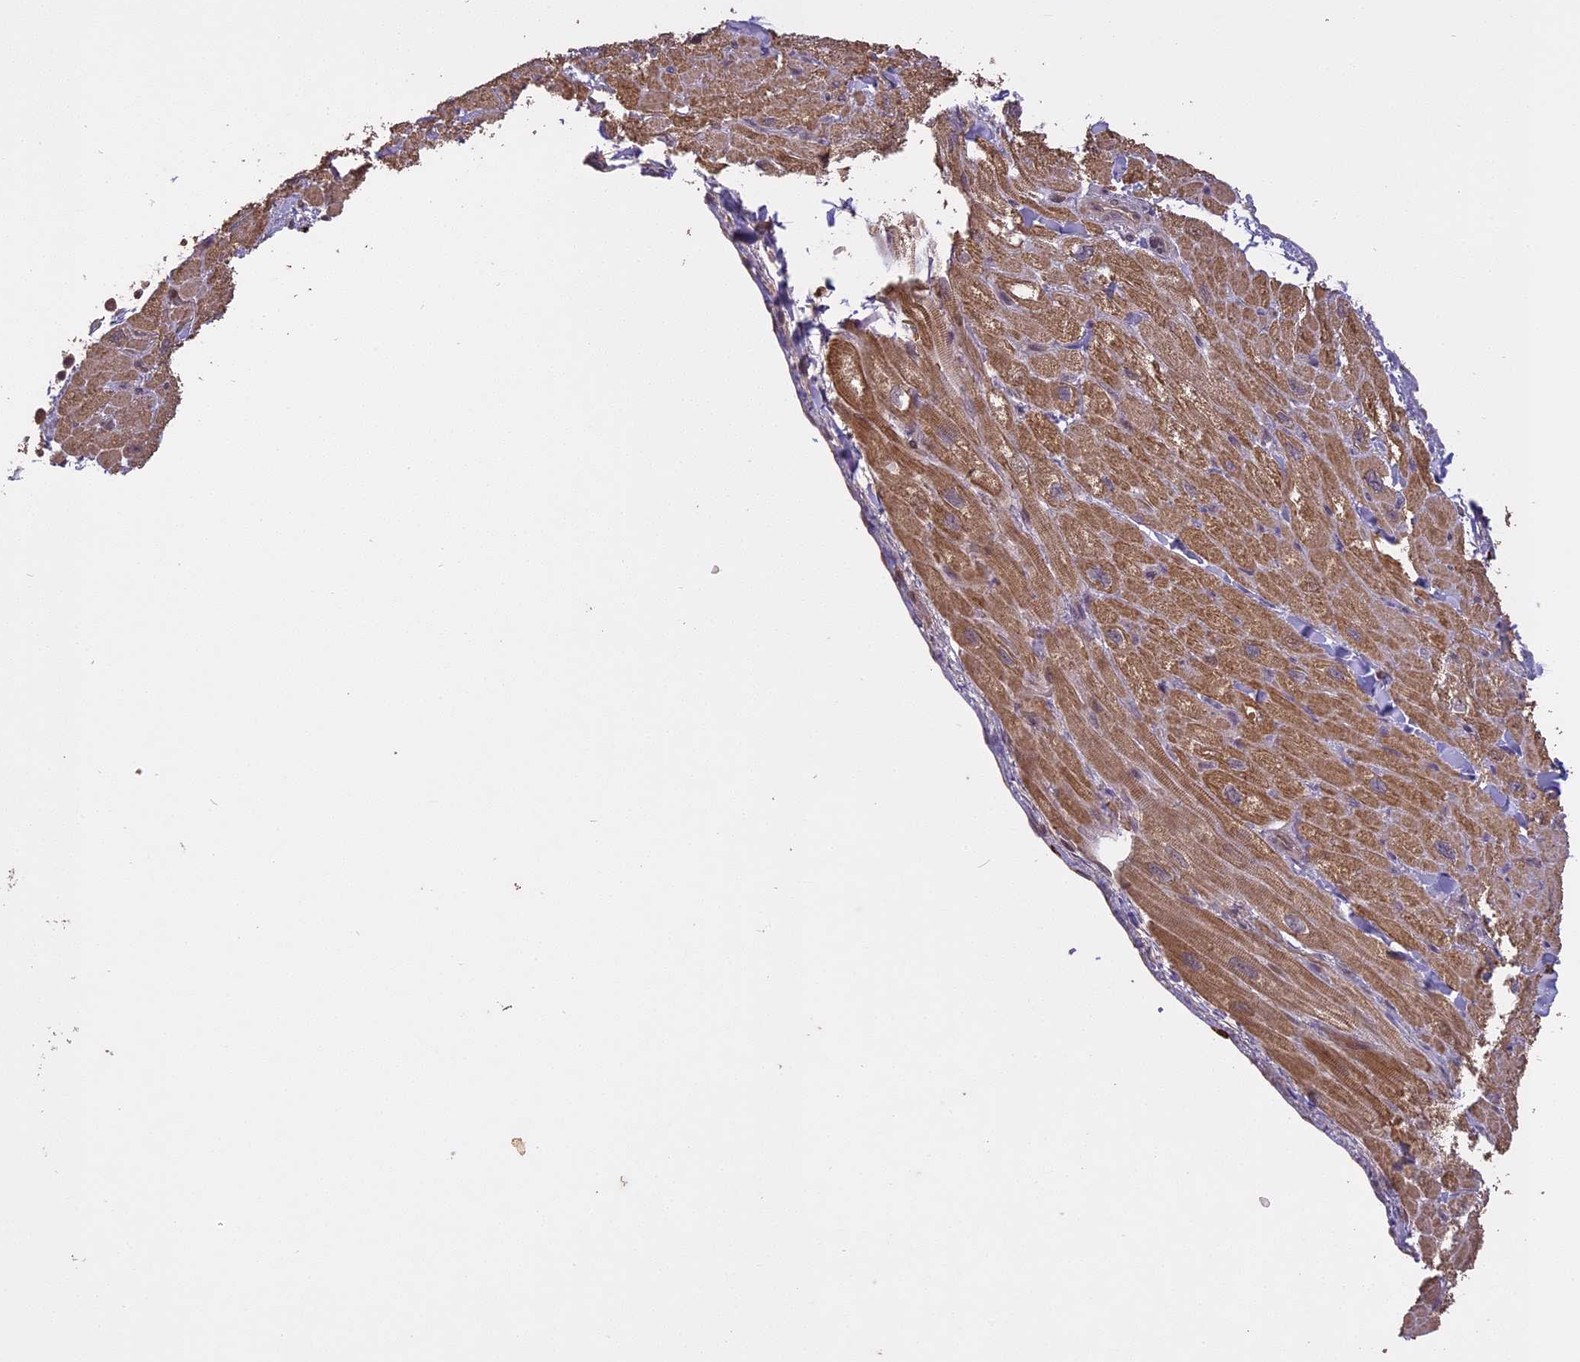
{"staining": {"intensity": "moderate", "quantity": "<25%", "location": "cytoplasmic/membranous"}, "tissue": "heart muscle", "cell_type": "Cardiomyocytes", "image_type": "normal", "snomed": [{"axis": "morphology", "description": "Normal tissue, NOS"}, {"axis": "topography", "description": "Heart"}], "caption": "An image of human heart muscle stained for a protein demonstrates moderate cytoplasmic/membranous brown staining in cardiomyocytes. (IHC, brightfield microscopy, high magnification).", "gene": "TIGD7", "patient": {"sex": "male", "age": 65}}